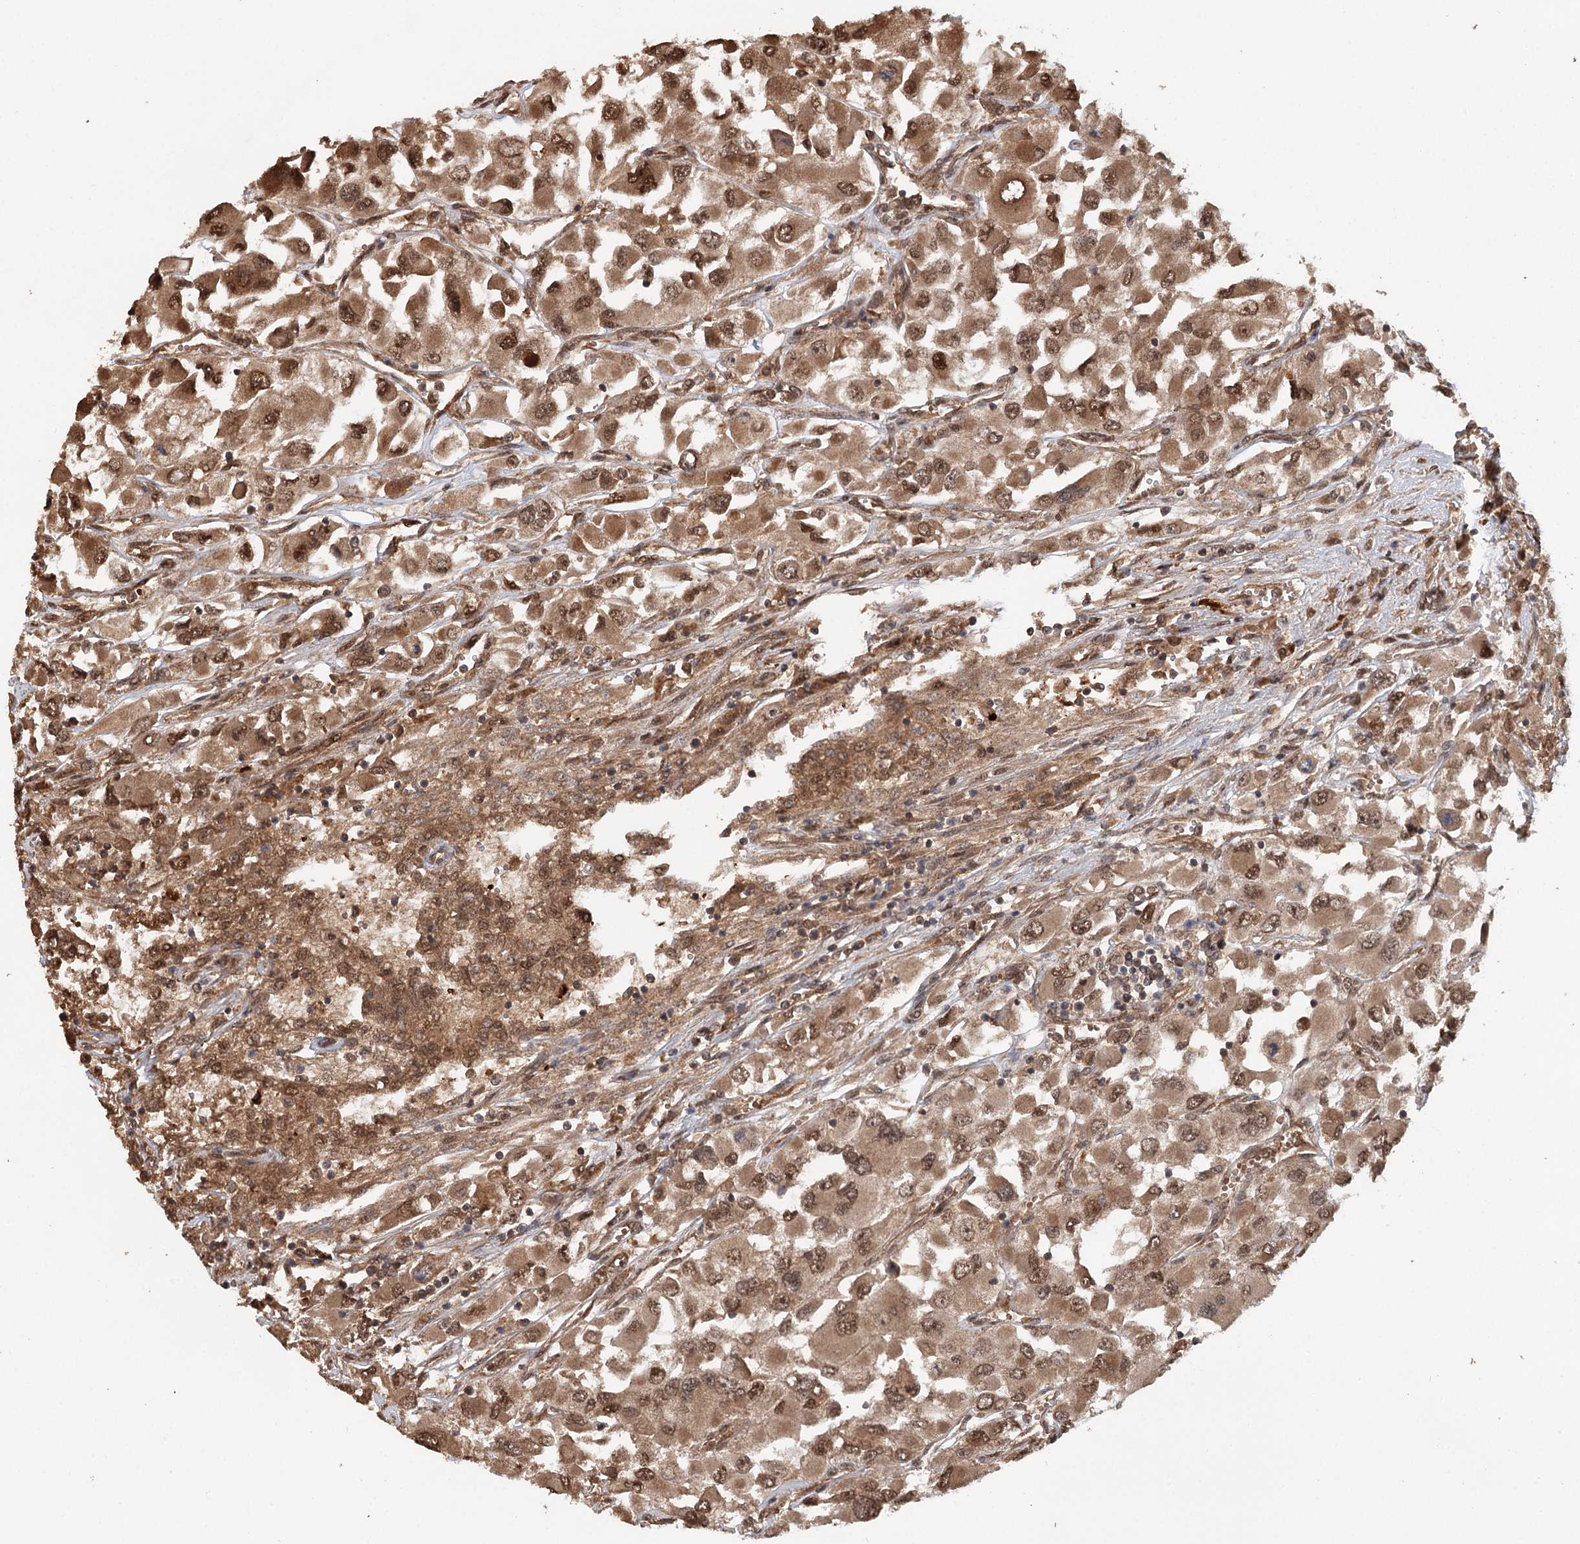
{"staining": {"intensity": "moderate", "quantity": ">75%", "location": "cytoplasmic/membranous,nuclear"}, "tissue": "renal cancer", "cell_type": "Tumor cells", "image_type": "cancer", "snomed": [{"axis": "morphology", "description": "Adenocarcinoma, NOS"}, {"axis": "topography", "description": "Kidney"}], "caption": "Immunohistochemical staining of renal cancer (adenocarcinoma) exhibits medium levels of moderate cytoplasmic/membranous and nuclear positivity in about >75% of tumor cells.", "gene": "N6AMT1", "patient": {"sex": "female", "age": 52}}